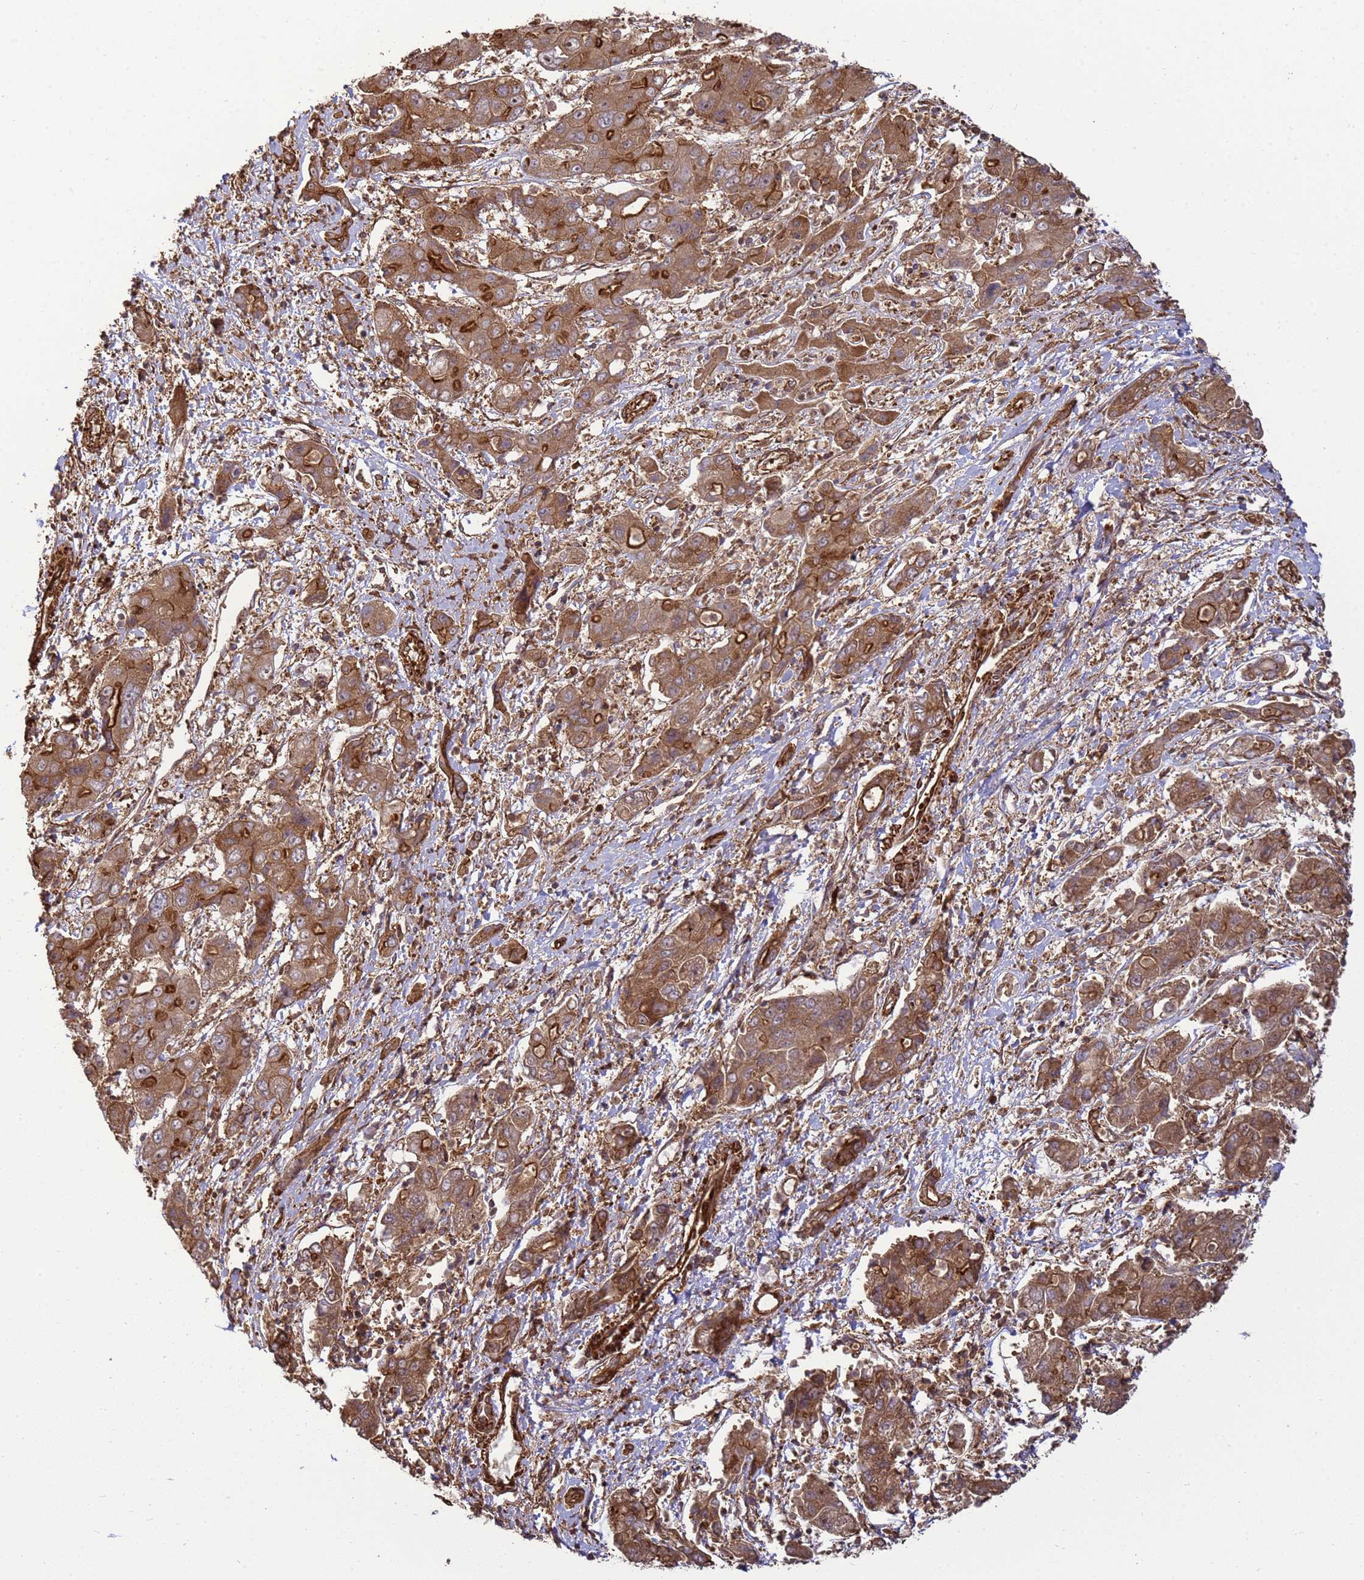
{"staining": {"intensity": "moderate", "quantity": ">75%", "location": "cytoplasmic/membranous"}, "tissue": "liver cancer", "cell_type": "Tumor cells", "image_type": "cancer", "snomed": [{"axis": "morphology", "description": "Cholangiocarcinoma"}, {"axis": "topography", "description": "Liver"}], "caption": "Immunohistochemical staining of human cholangiocarcinoma (liver) reveals moderate cytoplasmic/membranous protein expression in approximately >75% of tumor cells. (DAB = brown stain, brightfield microscopy at high magnification).", "gene": "CNOT1", "patient": {"sex": "male", "age": 67}}